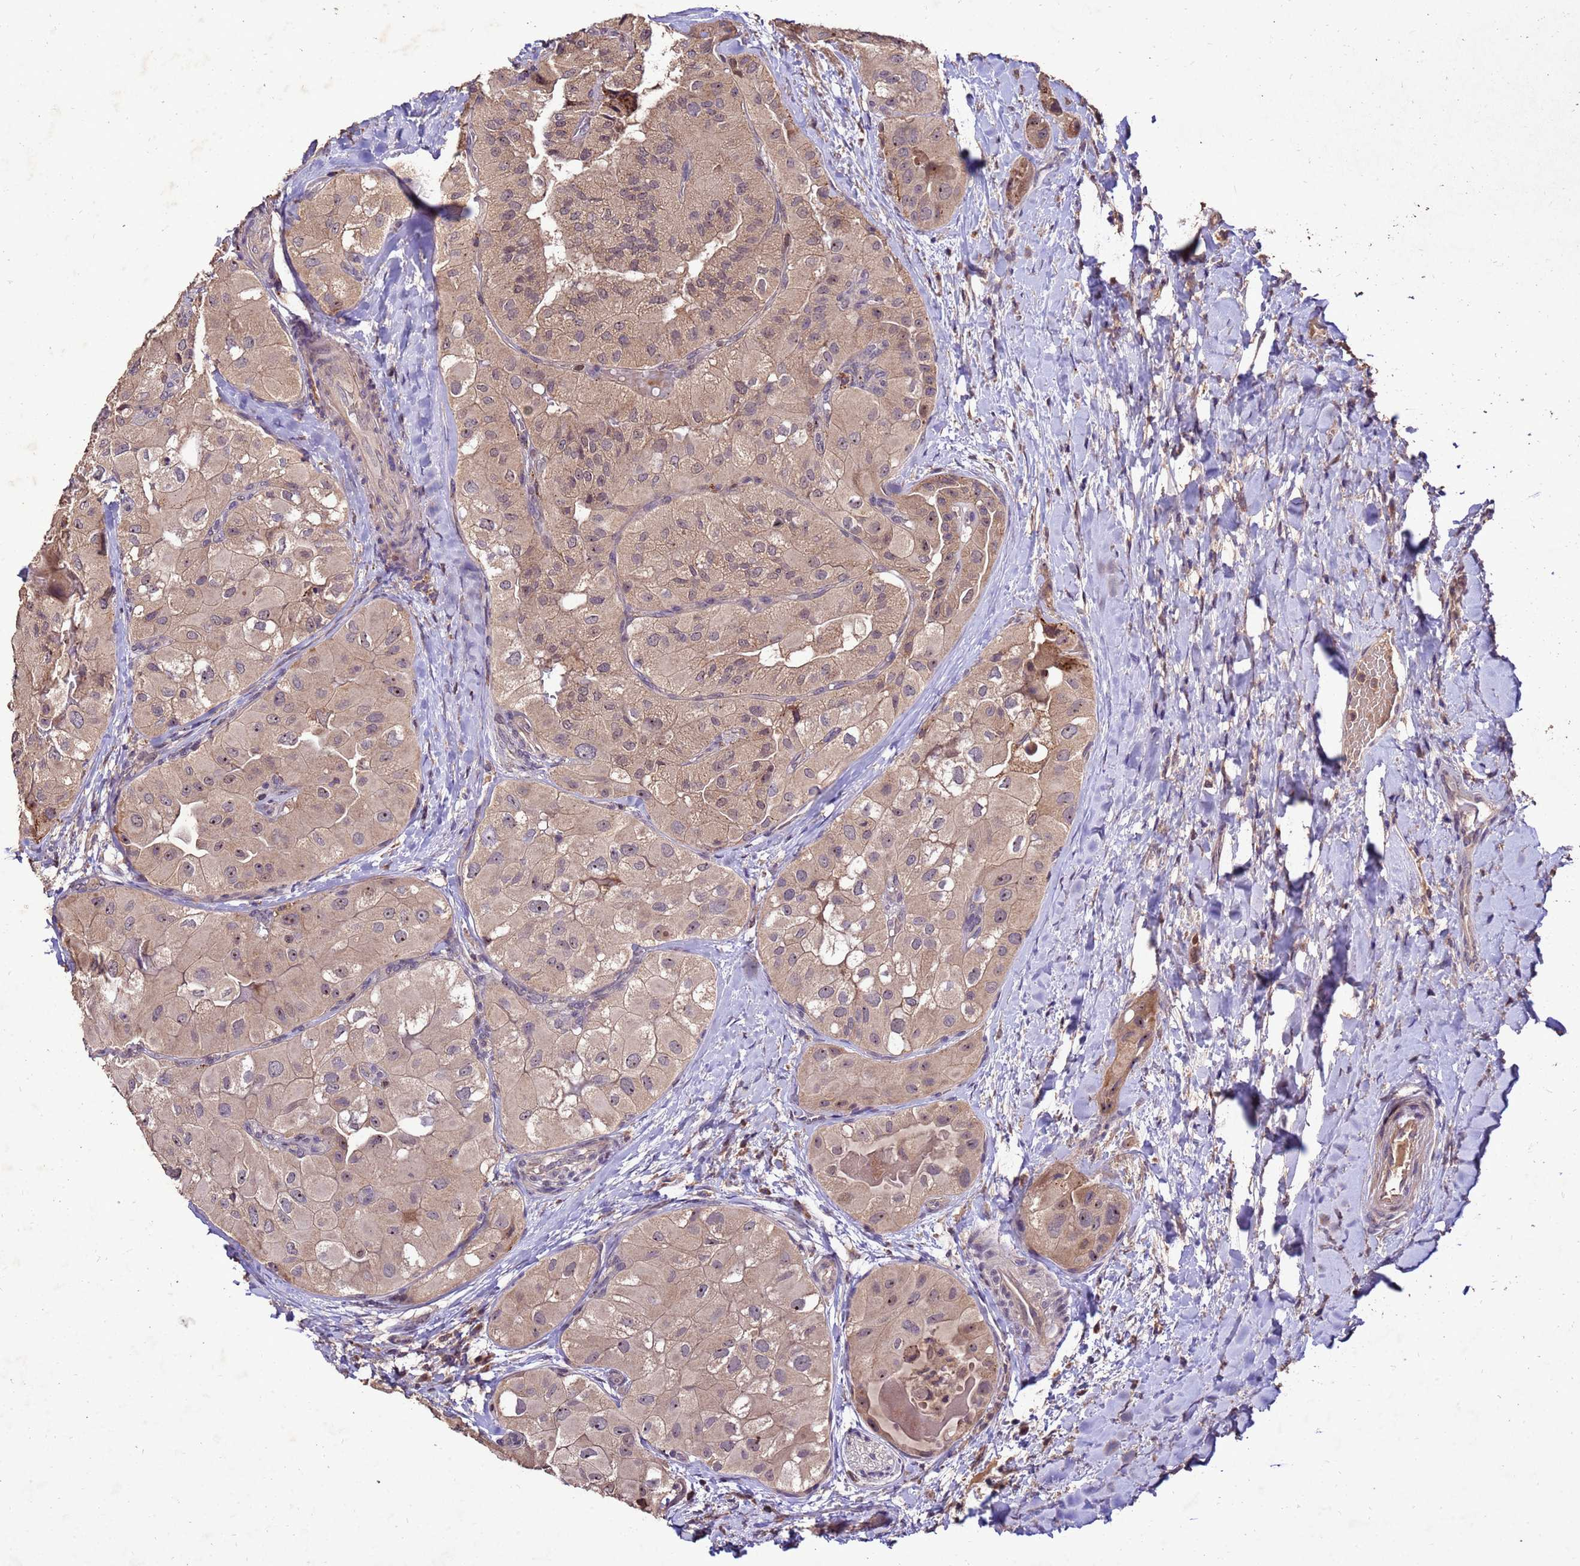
{"staining": {"intensity": "weak", "quantity": ">75%", "location": "cytoplasmic/membranous,nuclear"}, "tissue": "thyroid cancer", "cell_type": "Tumor cells", "image_type": "cancer", "snomed": [{"axis": "morphology", "description": "Normal tissue, NOS"}, {"axis": "morphology", "description": "Papillary adenocarcinoma, NOS"}, {"axis": "topography", "description": "Thyroid gland"}], "caption": "The immunohistochemical stain highlights weak cytoplasmic/membranous and nuclear expression in tumor cells of papillary adenocarcinoma (thyroid) tissue.", "gene": "TOR4A", "patient": {"sex": "female", "age": 59}}